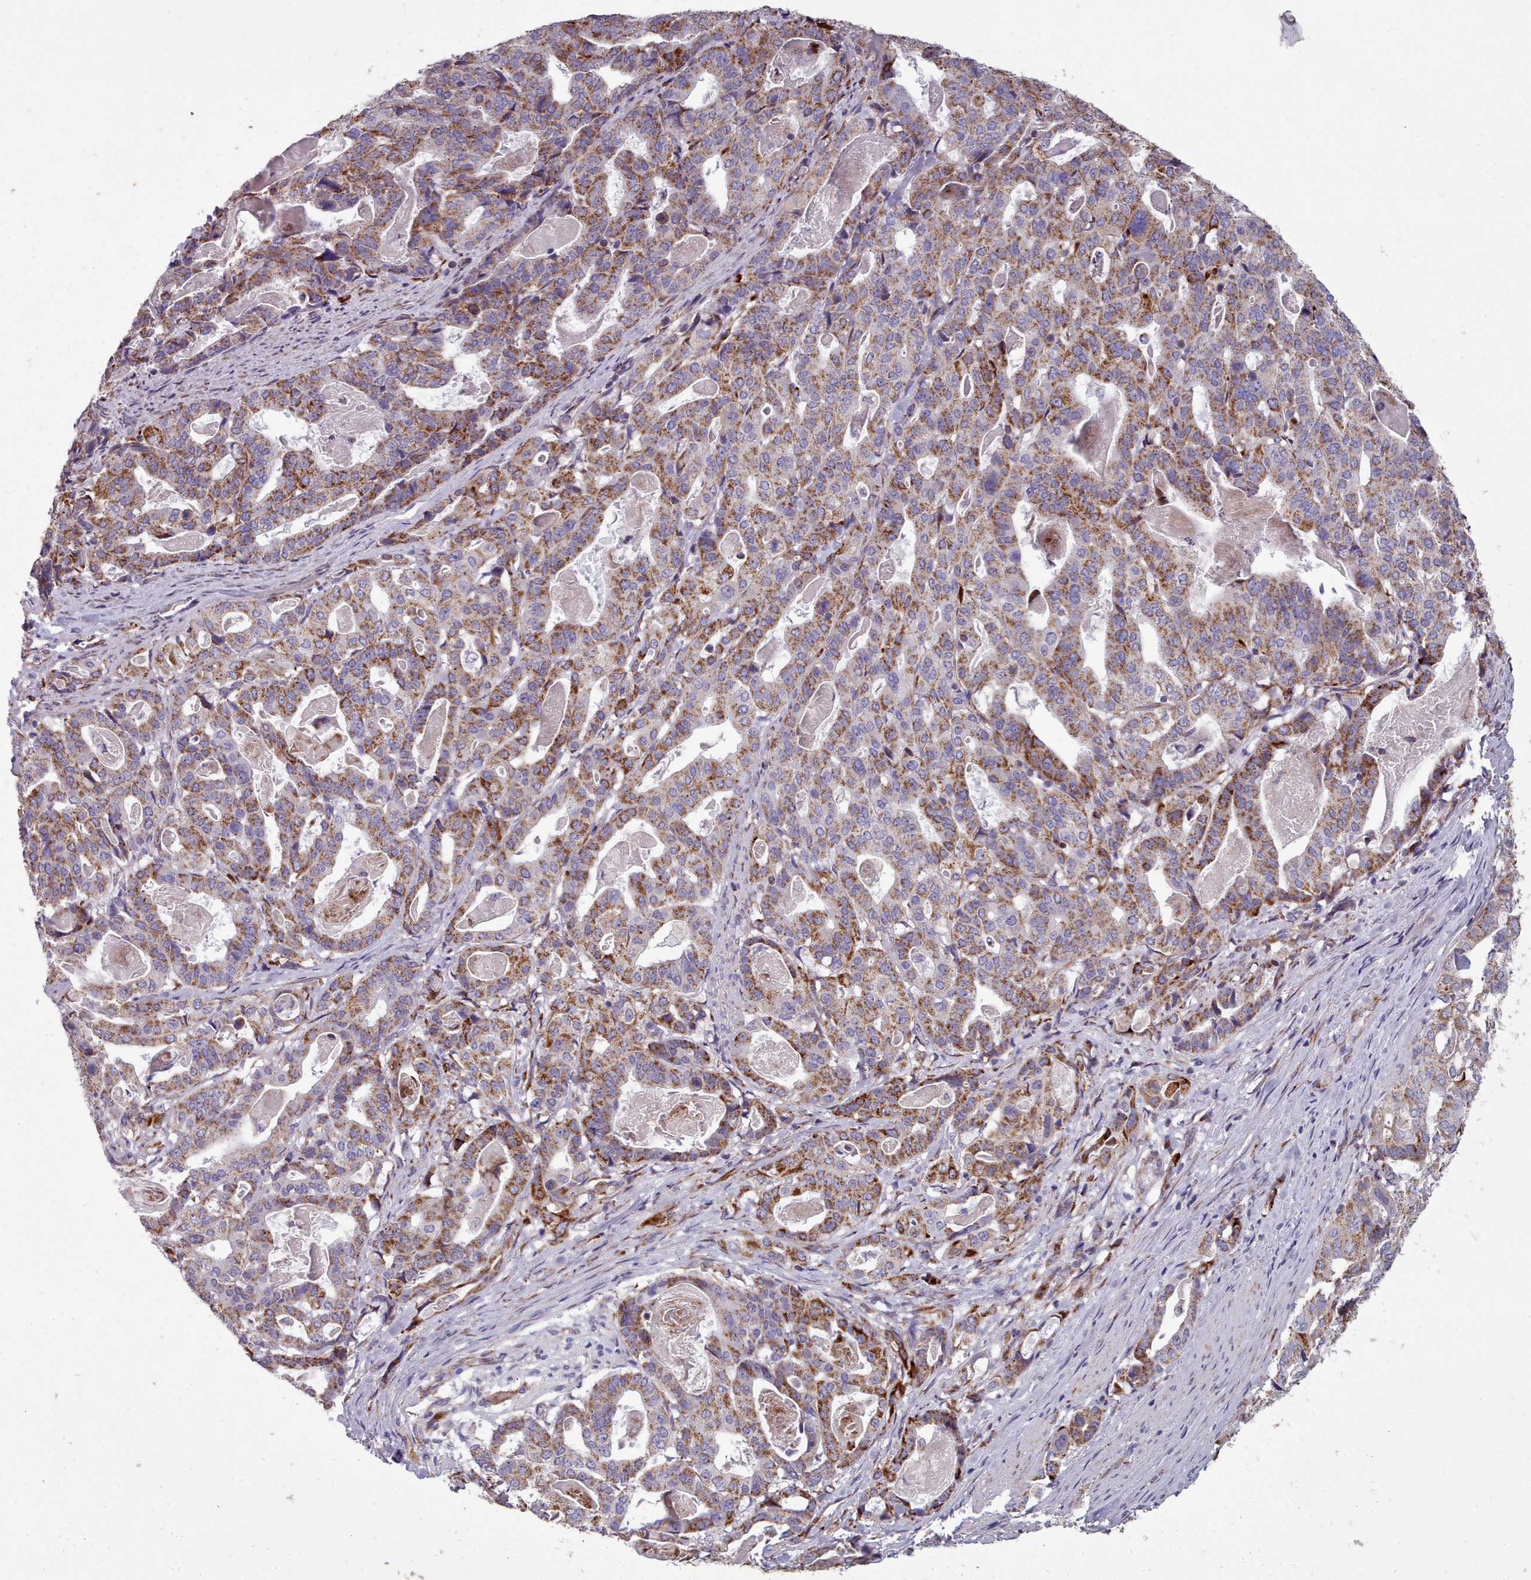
{"staining": {"intensity": "moderate", "quantity": ">75%", "location": "cytoplasmic/membranous"}, "tissue": "stomach cancer", "cell_type": "Tumor cells", "image_type": "cancer", "snomed": [{"axis": "morphology", "description": "Adenocarcinoma, NOS"}, {"axis": "topography", "description": "Stomach"}], "caption": "Stomach cancer tissue reveals moderate cytoplasmic/membranous staining in about >75% of tumor cells", "gene": "FKBP10", "patient": {"sex": "male", "age": 48}}